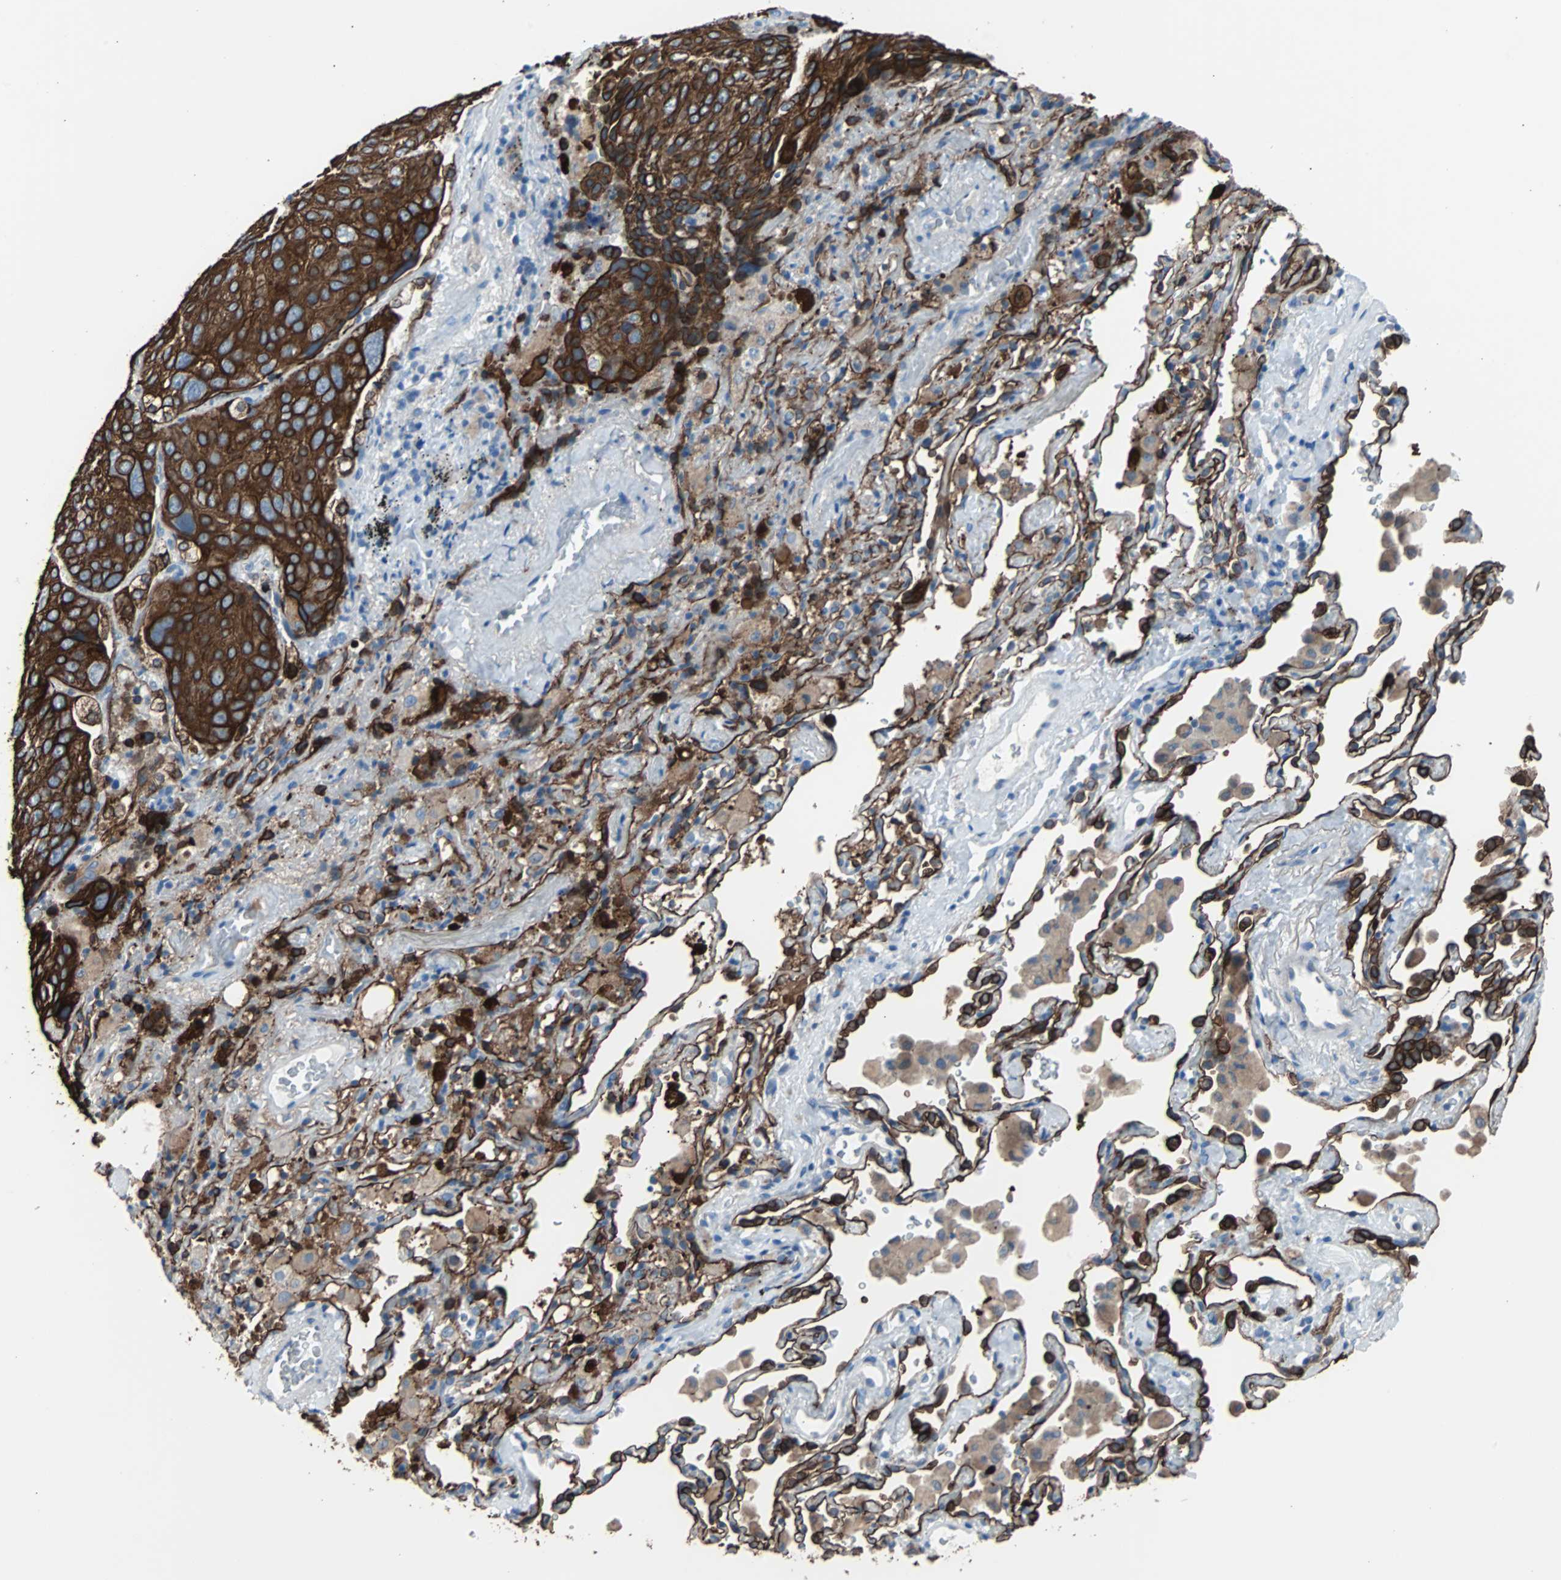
{"staining": {"intensity": "strong", "quantity": ">75%", "location": "cytoplasmic/membranous"}, "tissue": "lung cancer", "cell_type": "Tumor cells", "image_type": "cancer", "snomed": [{"axis": "morphology", "description": "Squamous cell carcinoma, NOS"}, {"axis": "topography", "description": "Lung"}], "caption": "A high amount of strong cytoplasmic/membranous staining is appreciated in approximately >75% of tumor cells in lung cancer (squamous cell carcinoma) tissue.", "gene": "KRT7", "patient": {"sex": "male", "age": 54}}